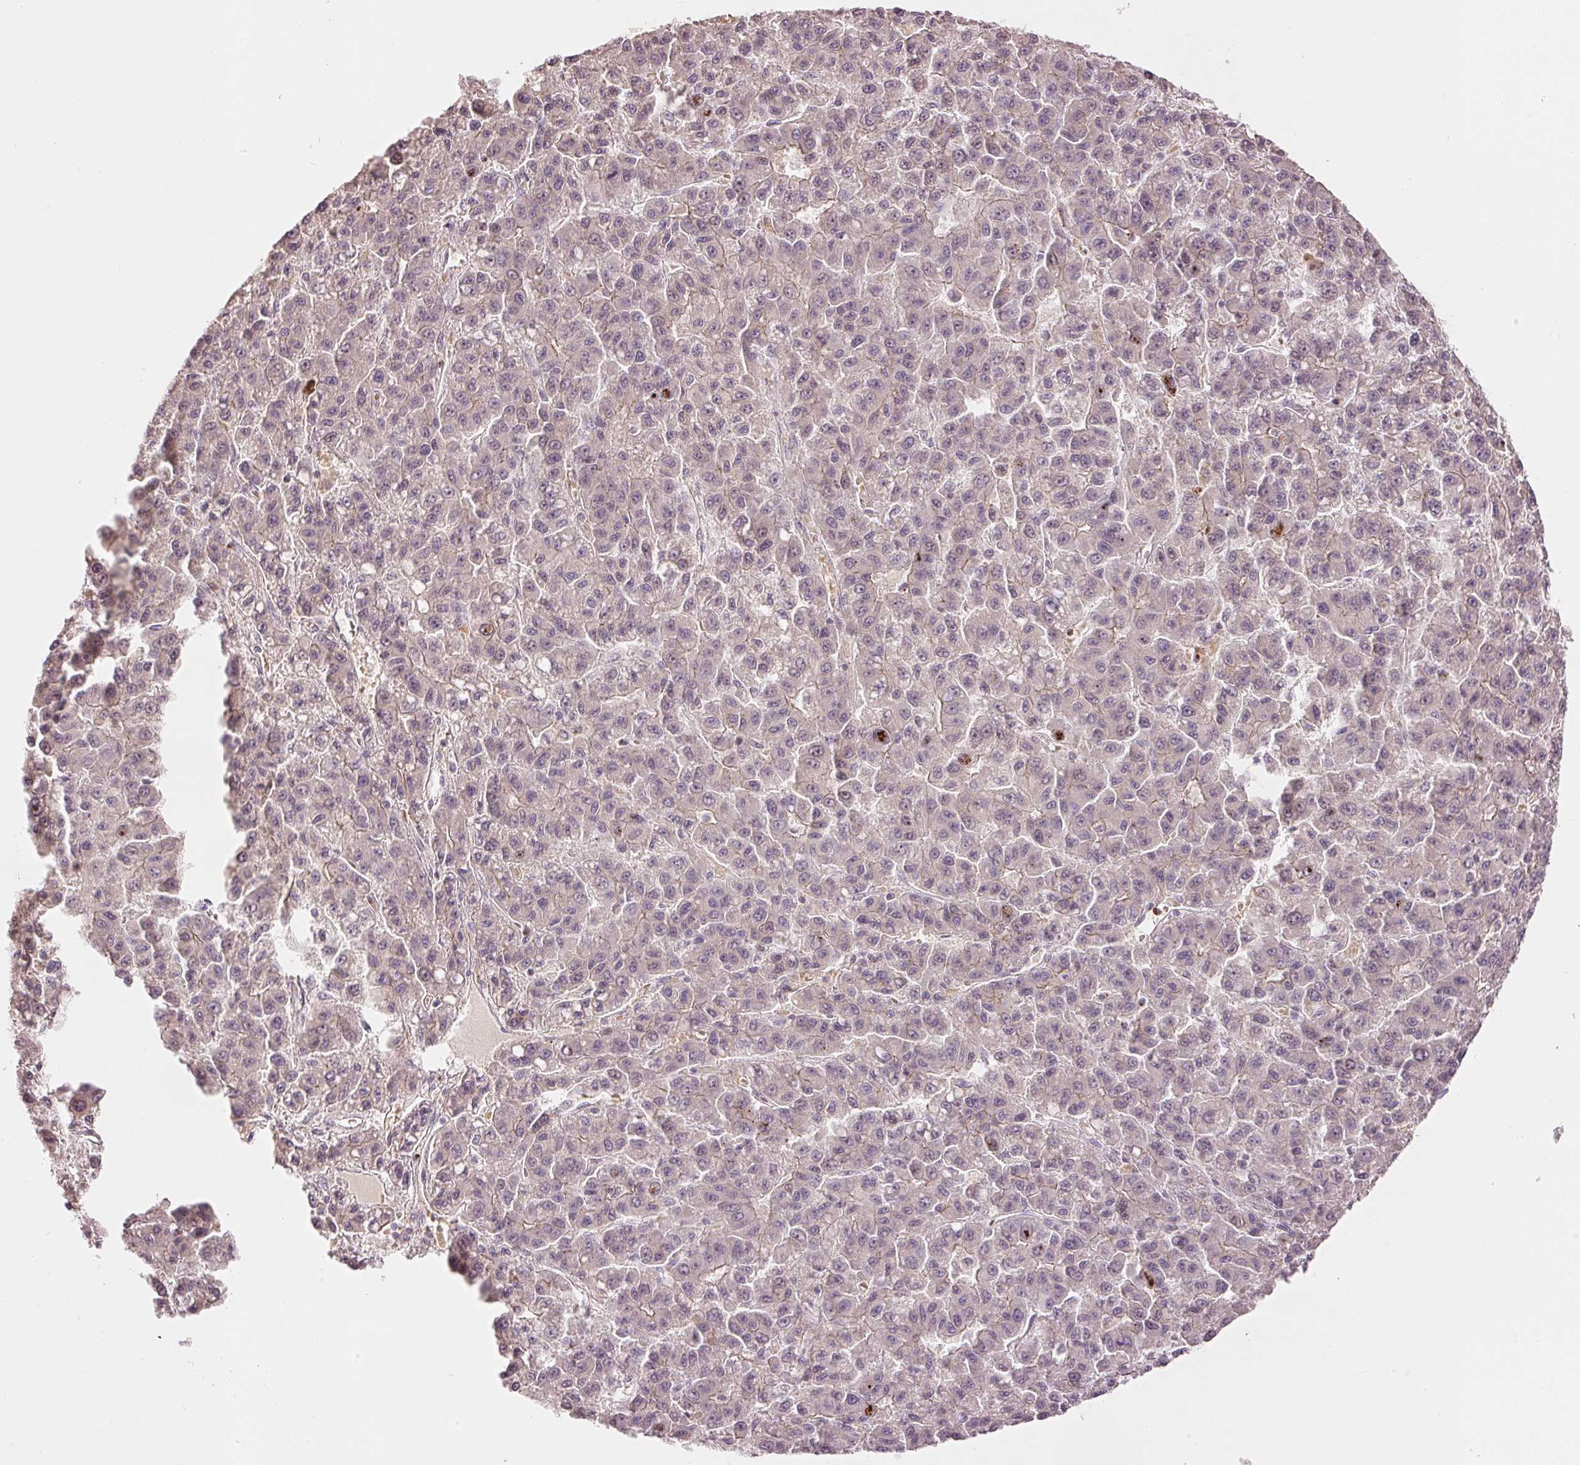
{"staining": {"intensity": "weak", "quantity": "<25%", "location": "cytoplasmic/membranous,nuclear"}, "tissue": "liver cancer", "cell_type": "Tumor cells", "image_type": "cancer", "snomed": [{"axis": "morphology", "description": "Carcinoma, Hepatocellular, NOS"}, {"axis": "topography", "description": "Liver"}], "caption": "Human liver cancer (hepatocellular carcinoma) stained for a protein using immunohistochemistry shows no staining in tumor cells.", "gene": "GZMA", "patient": {"sex": "male", "age": 70}}